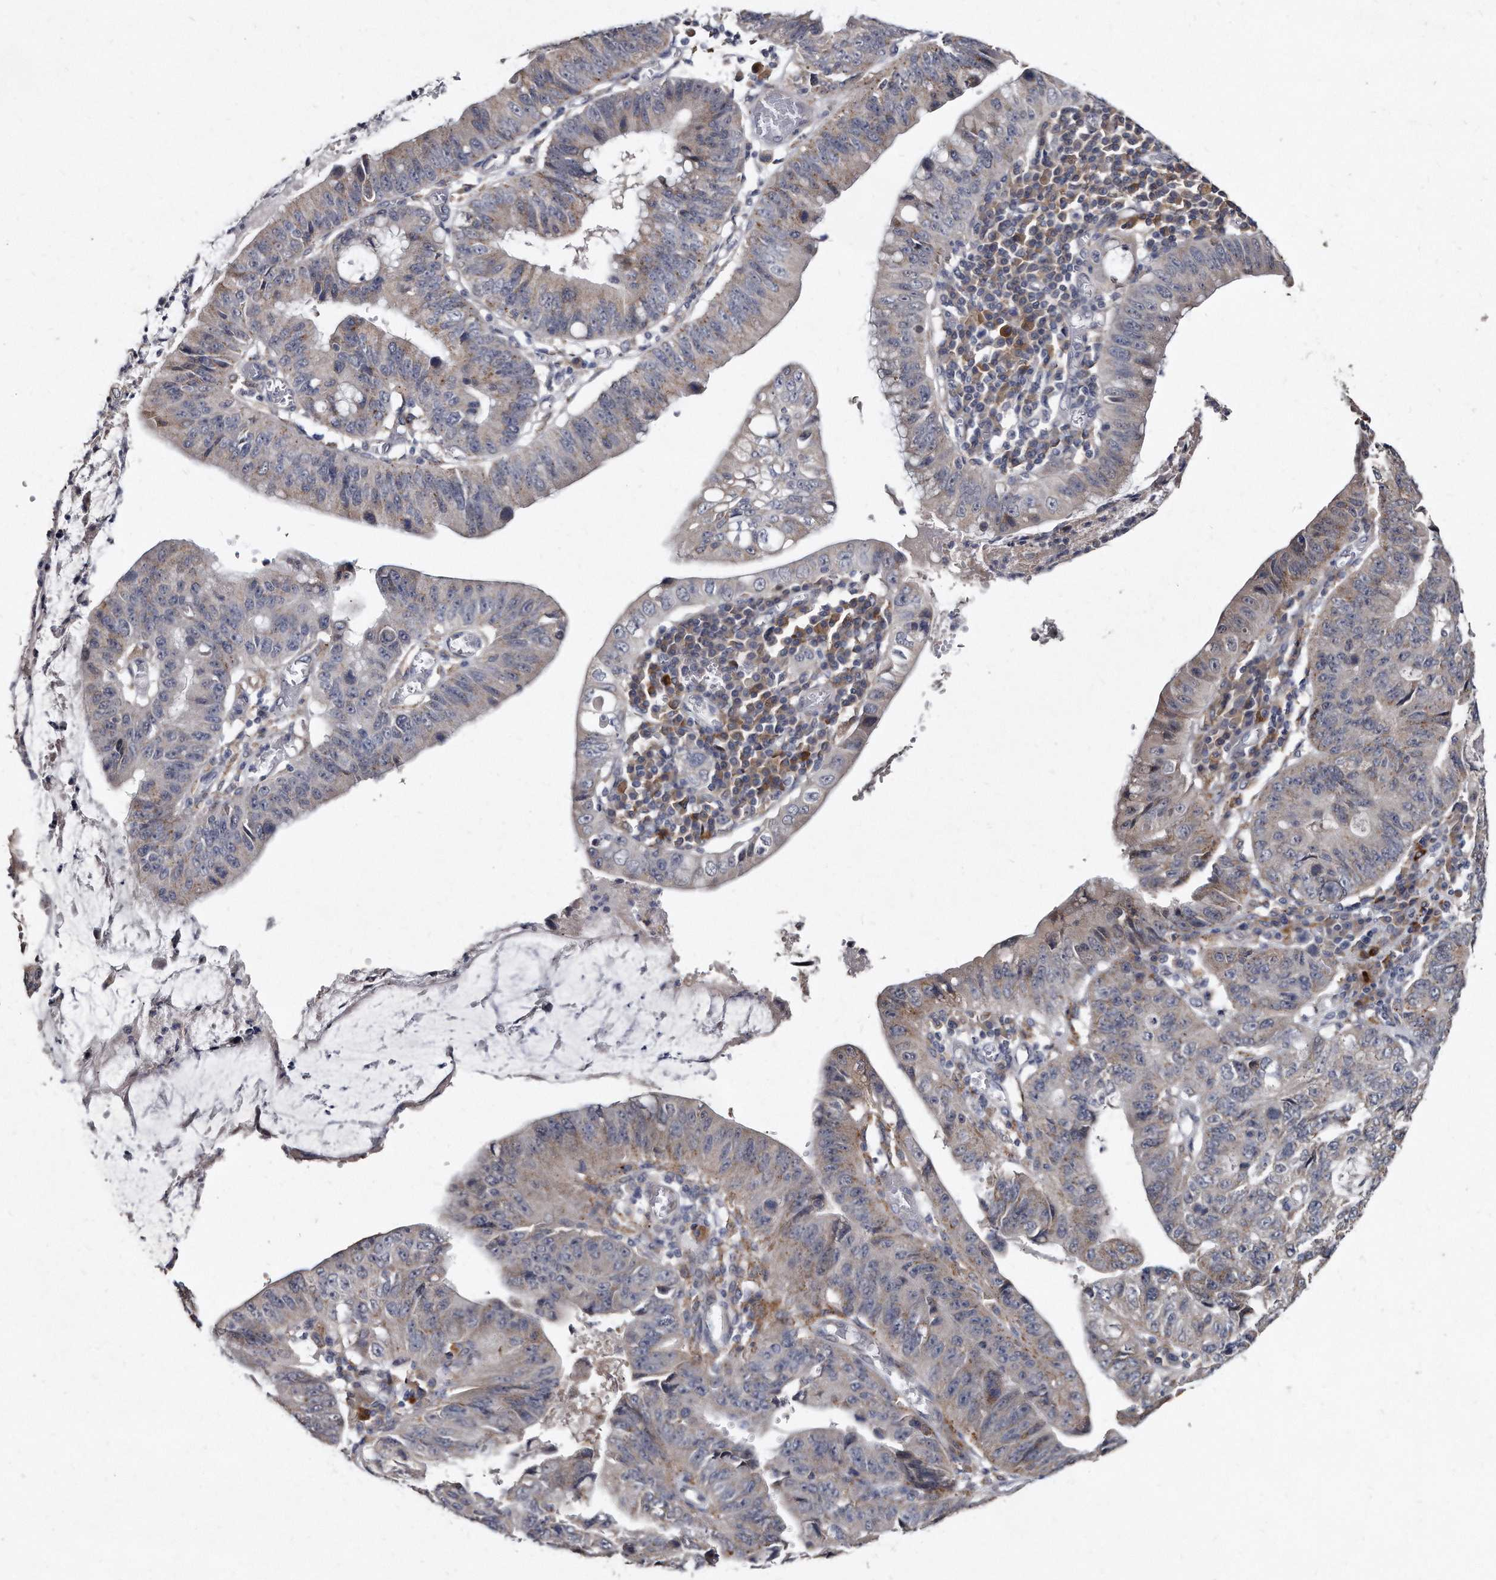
{"staining": {"intensity": "weak", "quantity": "25%-75%", "location": "cytoplasmic/membranous"}, "tissue": "stomach cancer", "cell_type": "Tumor cells", "image_type": "cancer", "snomed": [{"axis": "morphology", "description": "Adenocarcinoma, NOS"}, {"axis": "topography", "description": "Stomach"}], "caption": "Adenocarcinoma (stomach) tissue reveals weak cytoplasmic/membranous staining in about 25%-75% of tumor cells, visualized by immunohistochemistry.", "gene": "KLHDC3", "patient": {"sex": "male", "age": 59}}